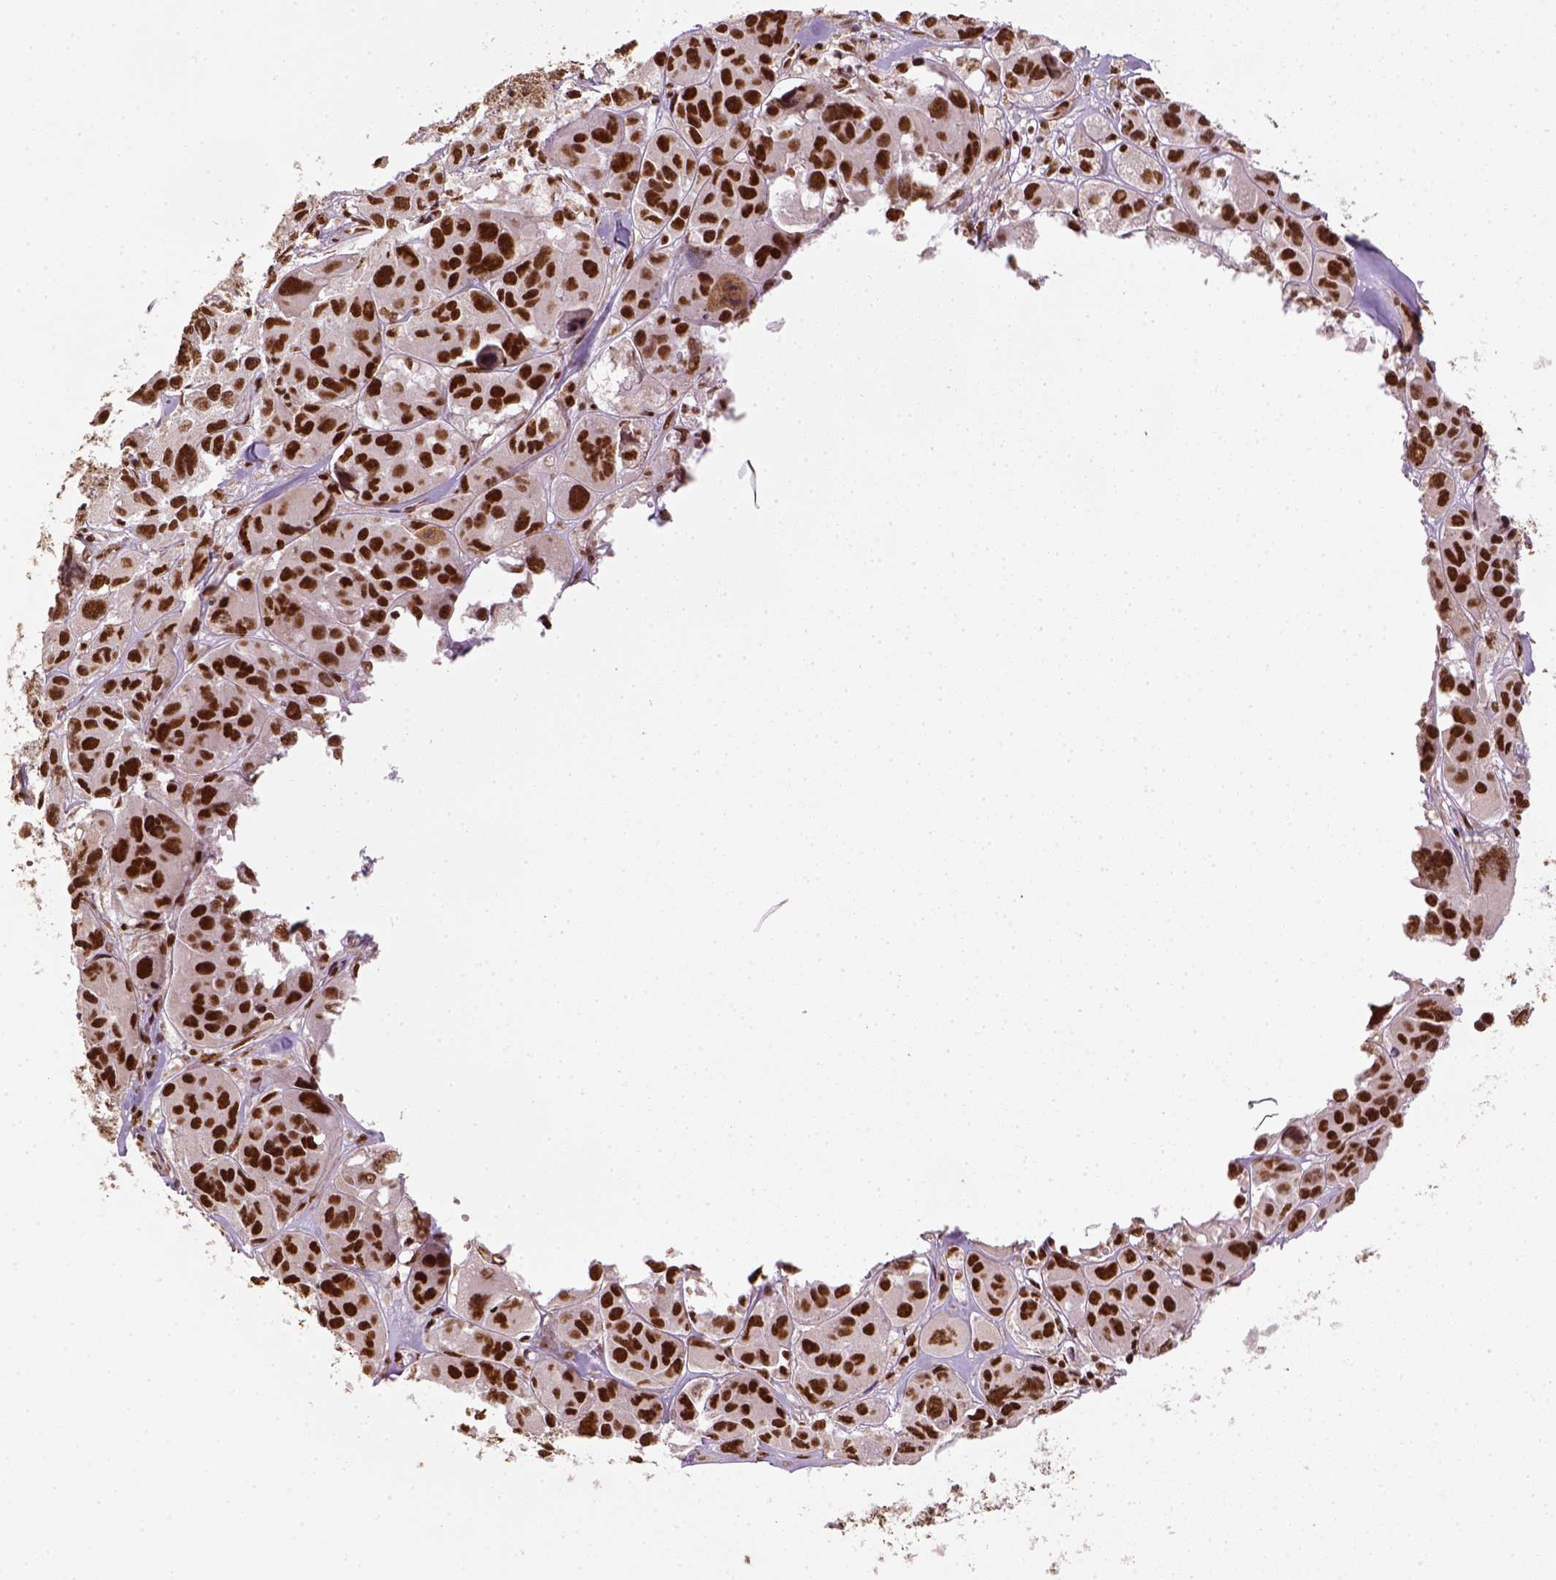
{"staining": {"intensity": "strong", "quantity": ">75%", "location": "nuclear"}, "tissue": "melanoma", "cell_type": "Tumor cells", "image_type": "cancer", "snomed": [{"axis": "morphology", "description": "Malignant melanoma, NOS"}, {"axis": "topography", "description": "Skin"}], "caption": "Immunohistochemical staining of human melanoma demonstrates strong nuclear protein positivity in approximately >75% of tumor cells. (DAB IHC with brightfield microscopy, high magnification).", "gene": "CCAR1", "patient": {"sex": "female", "age": 66}}